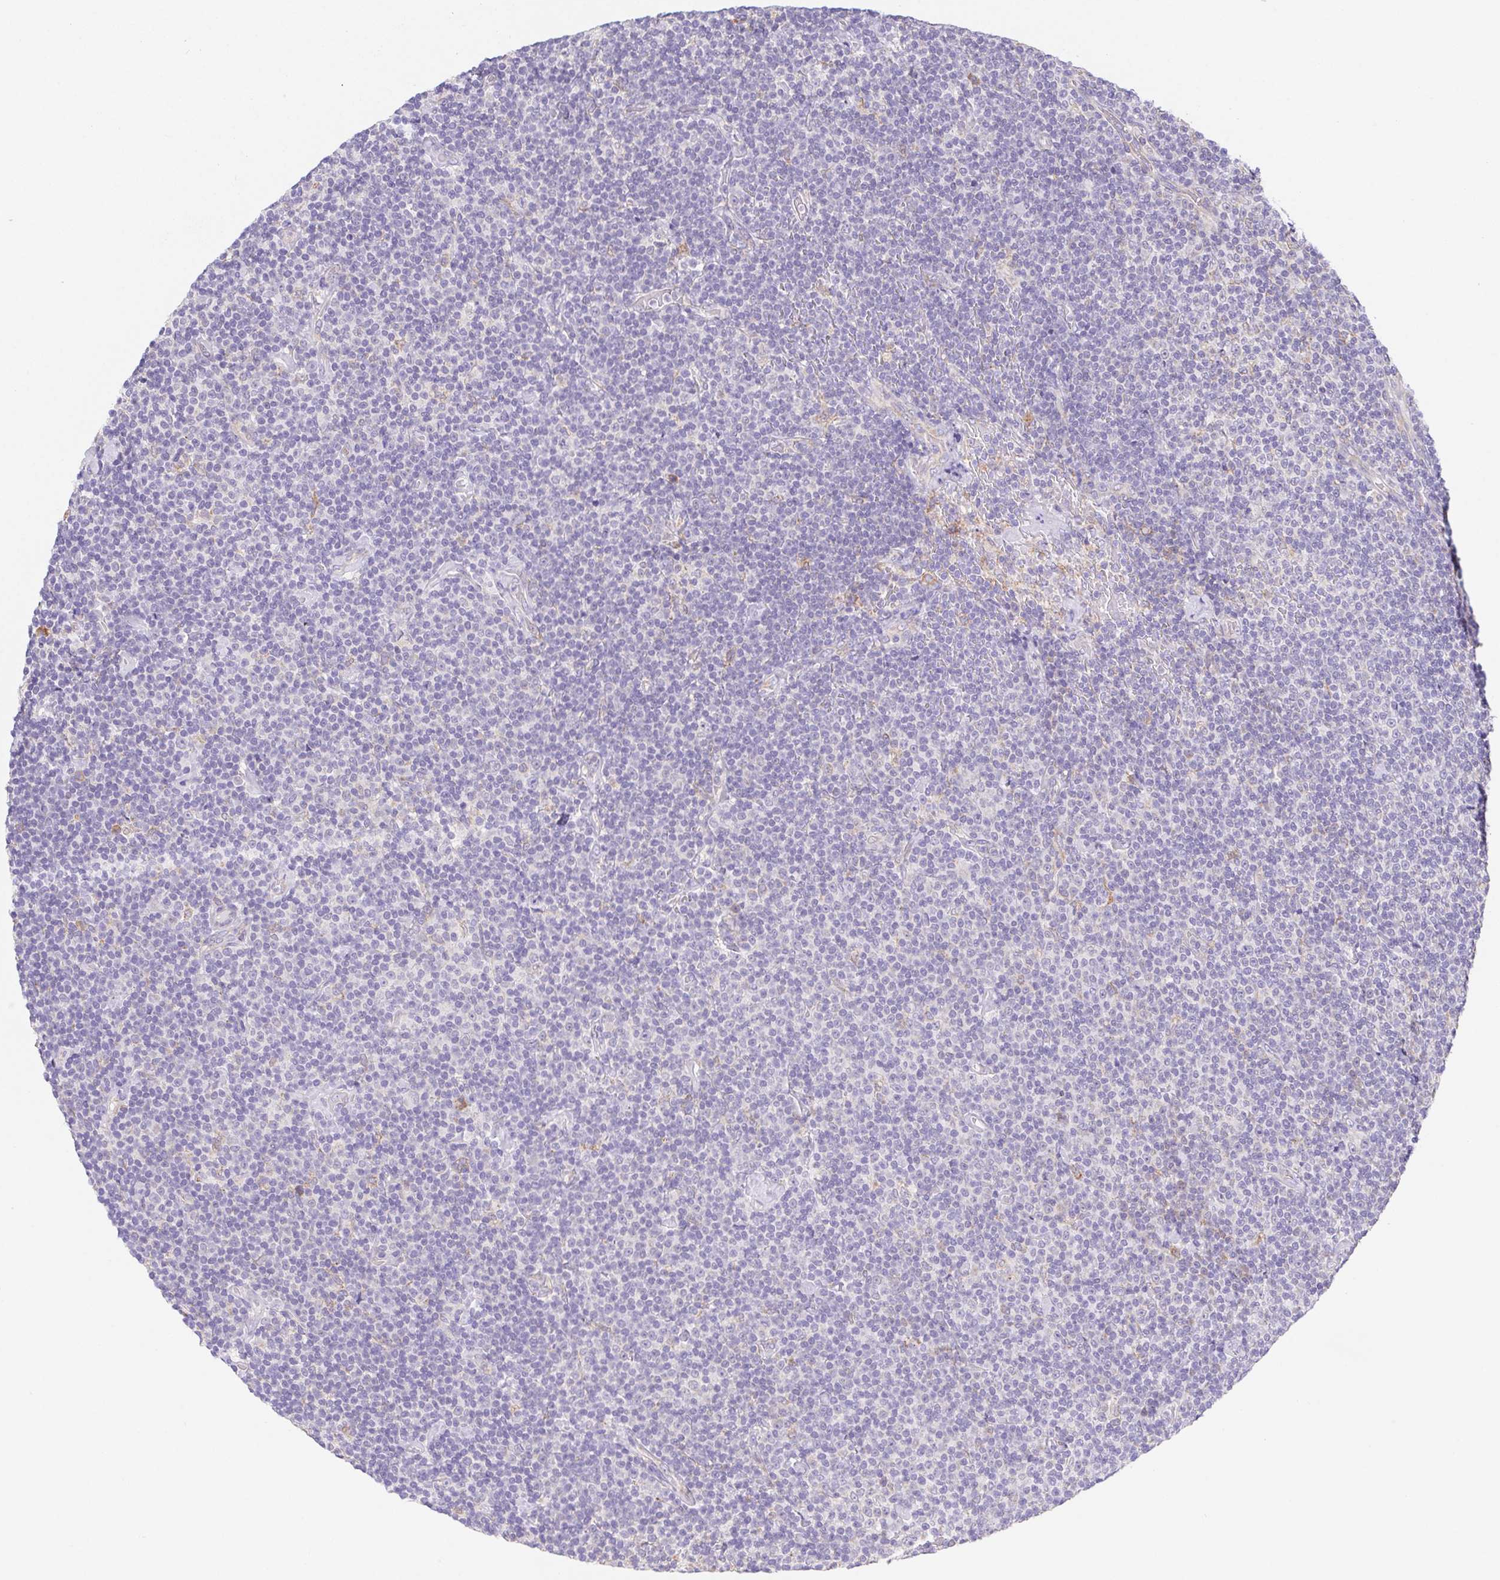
{"staining": {"intensity": "negative", "quantity": "none", "location": "none"}, "tissue": "lymphoma", "cell_type": "Tumor cells", "image_type": "cancer", "snomed": [{"axis": "morphology", "description": "Malignant lymphoma, non-Hodgkin's type, Low grade"}, {"axis": "topography", "description": "Lymph node"}], "caption": "Immunohistochemical staining of low-grade malignant lymphoma, non-Hodgkin's type displays no significant positivity in tumor cells.", "gene": "ADAM8", "patient": {"sex": "male", "age": 81}}